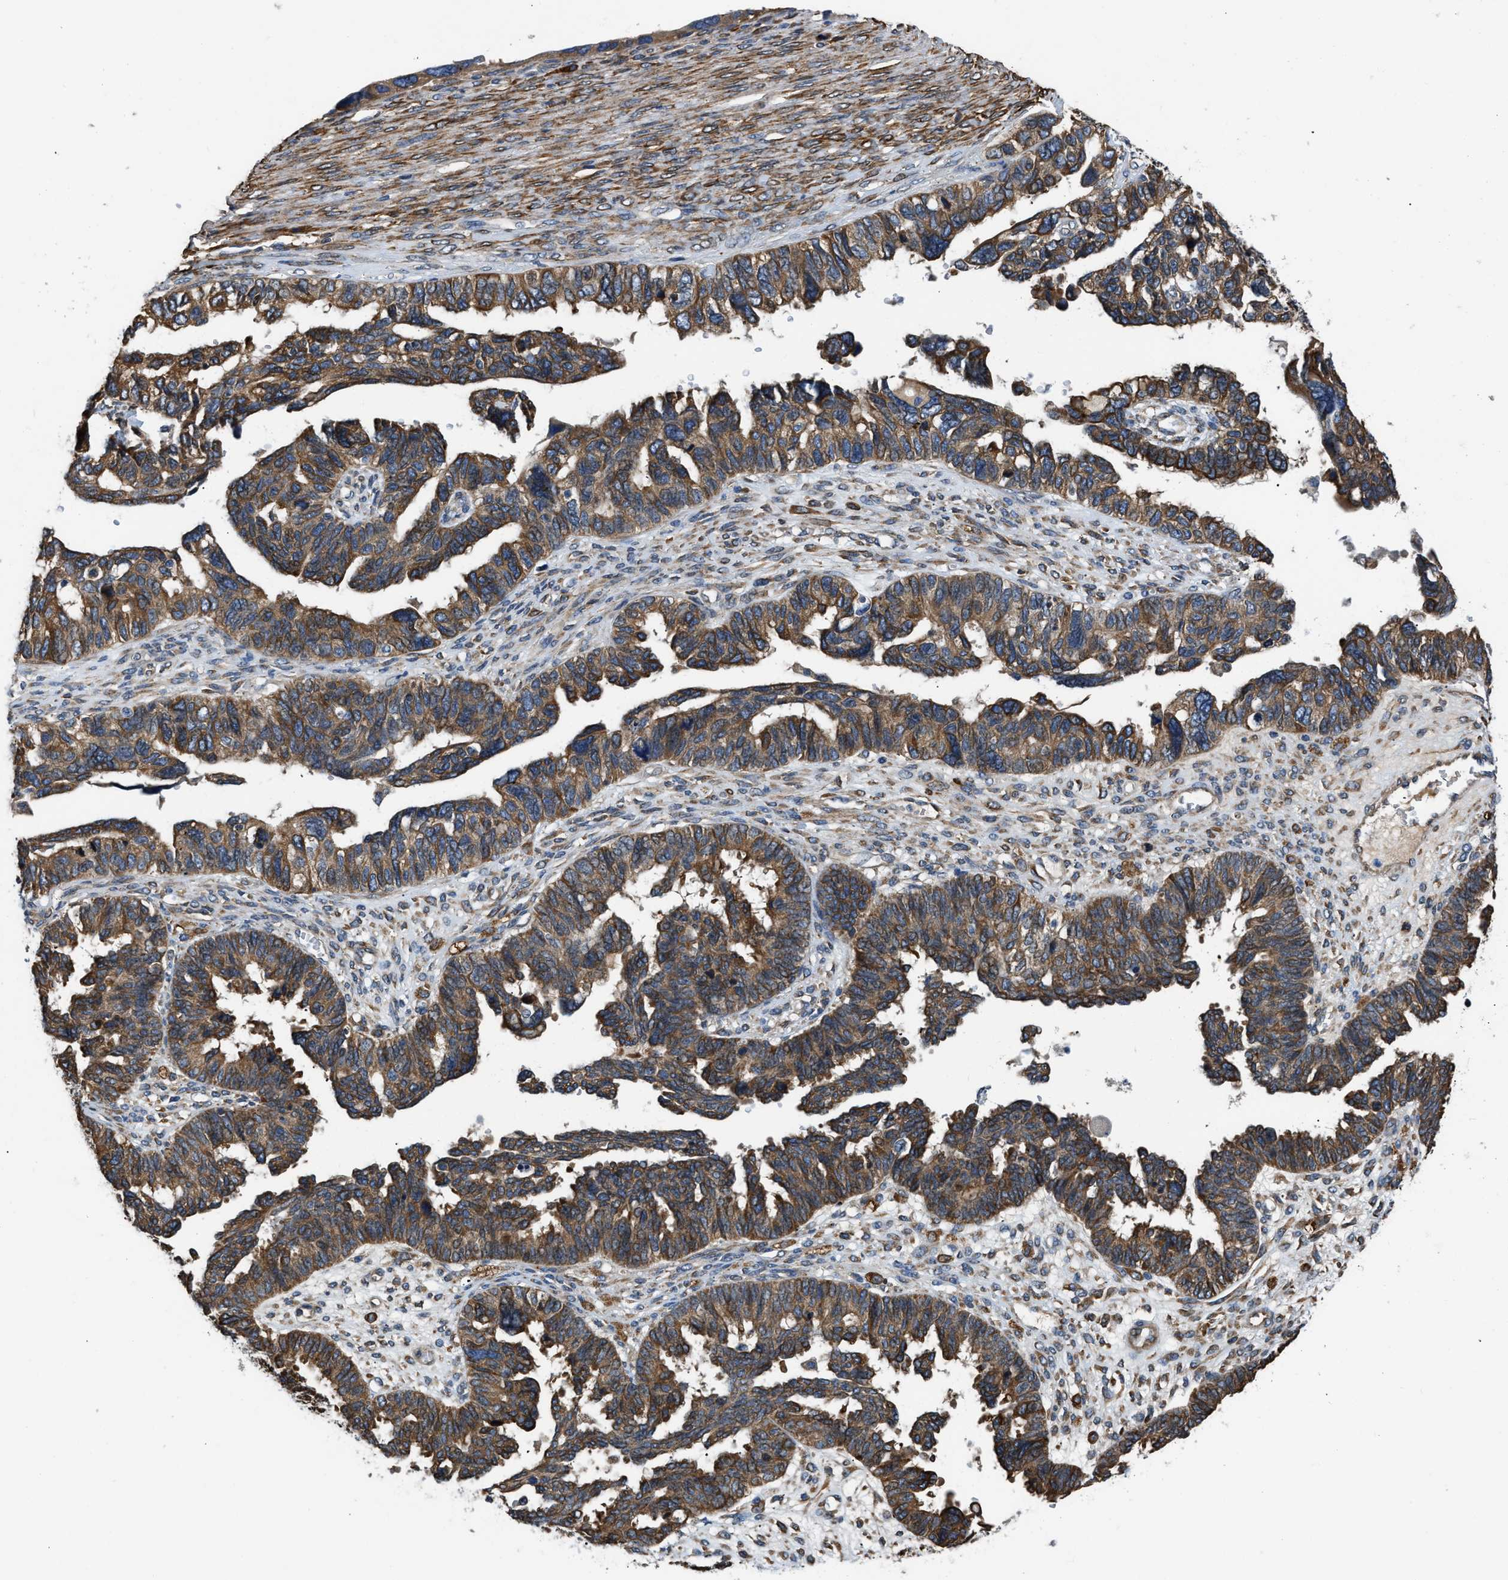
{"staining": {"intensity": "strong", "quantity": ">75%", "location": "cytoplasmic/membranous"}, "tissue": "ovarian cancer", "cell_type": "Tumor cells", "image_type": "cancer", "snomed": [{"axis": "morphology", "description": "Cystadenocarcinoma, serous, NOS"}, {"axis": "topography", "description": "Ovary"}], "caption": "Human ovarian serous cystadenocarcinoma stained with a protein marker exhibits strong staining in tumor cells.", "gene": "ARL6IP5", "patient": {"sex": "female", "age": 79}}